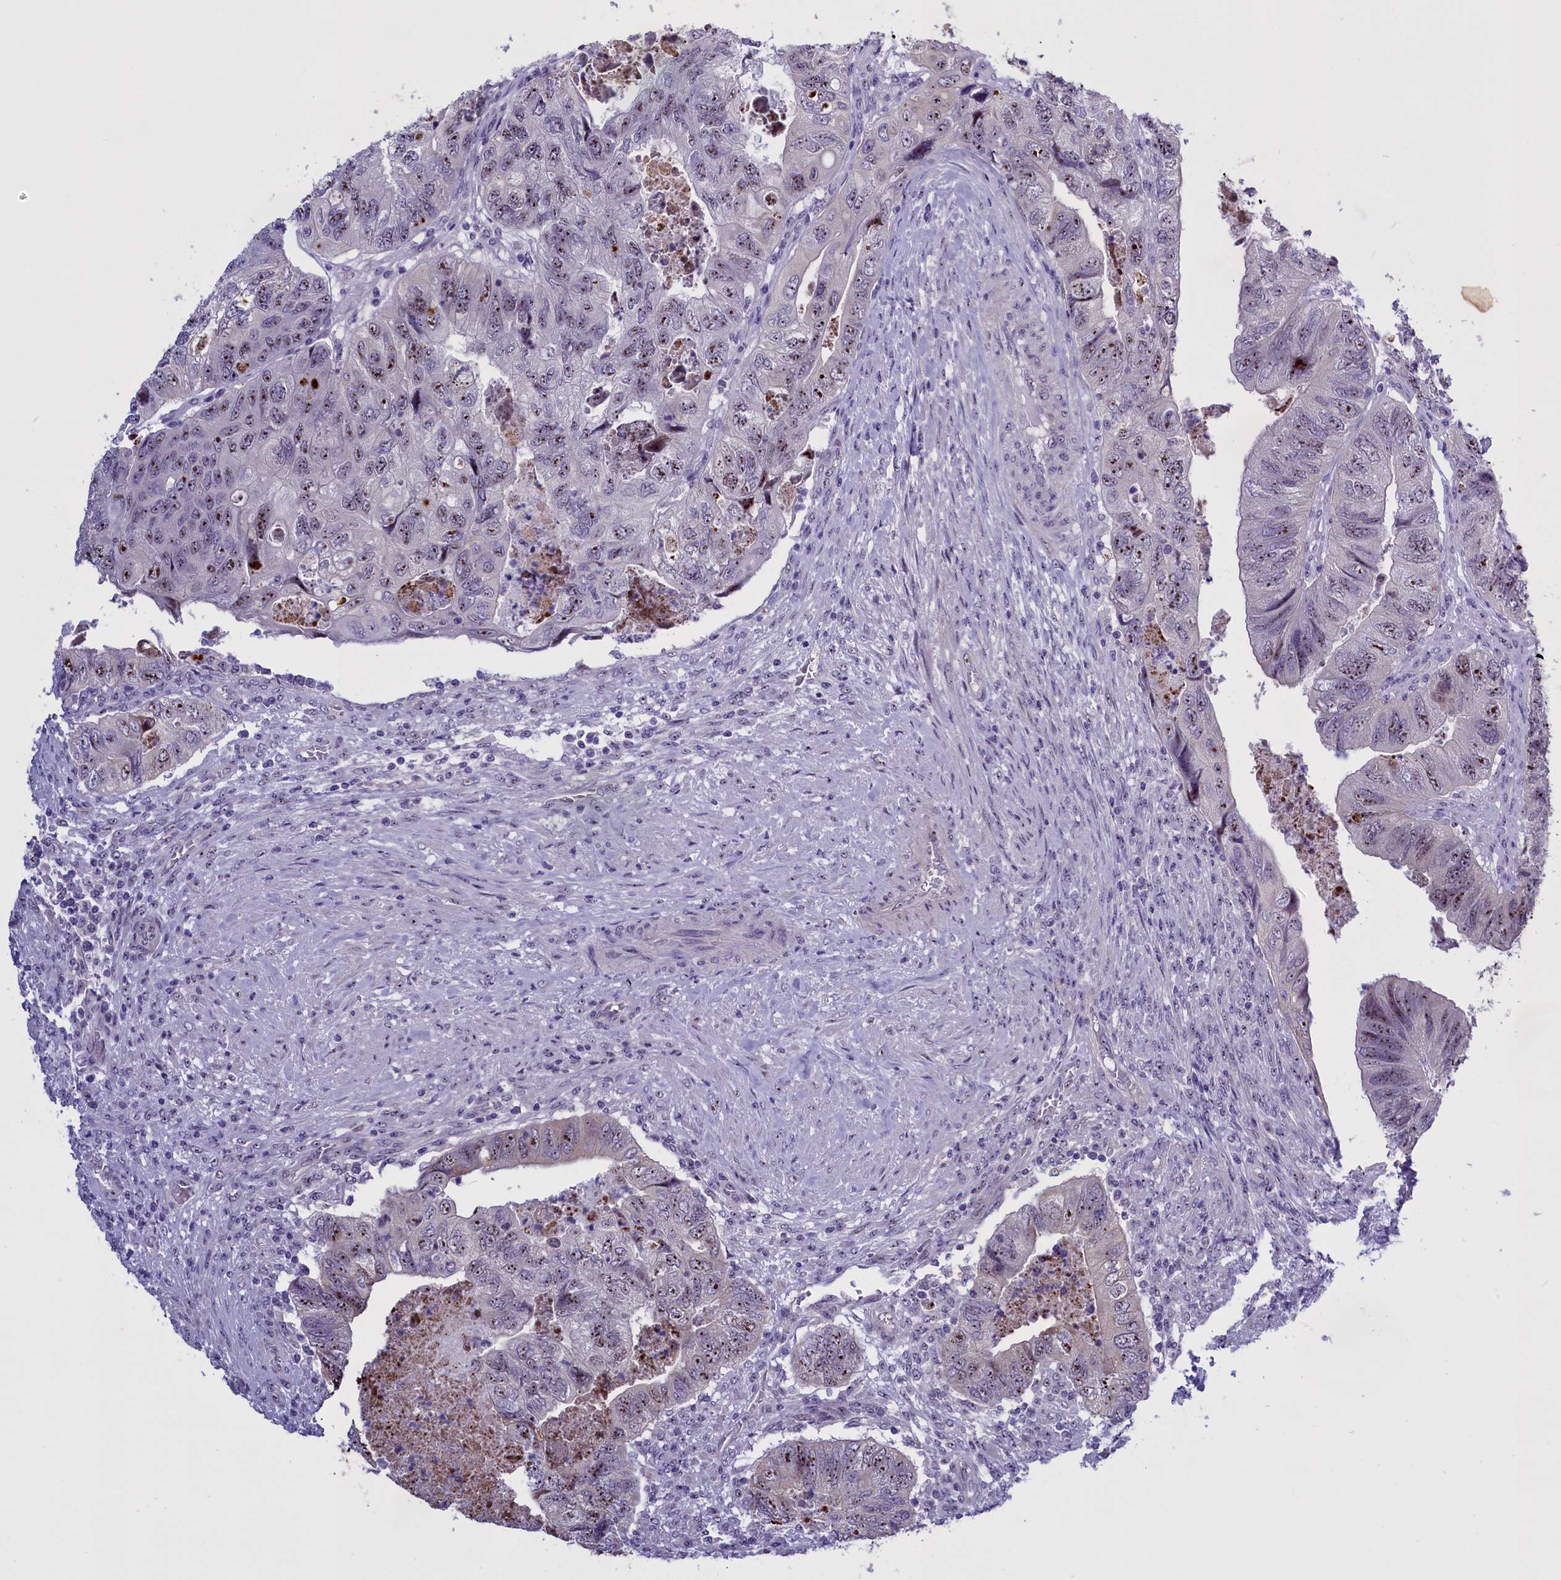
{"staining": {"intensity": "moderate", "quantity": "25%-75%", "location": "nuclear"}, "tissue": "colorectal cancer", "cell_type": "Tumor cells", "image_type": "cancer", "snomed": [{"axis": "morphology", "description": "Adenocarcinoma, NOS"}, {"axis": "topography", "description": "Rectum"}], "caption": "DAB (3,3'-diaminobenzidine) immunohistochemical staining of human colorectal cancer displays moderate nuclear protein staining in about 25%-75% of tumor cells.", "gene": "TBL3", "patient": {"sex": "male", "age": 63}}